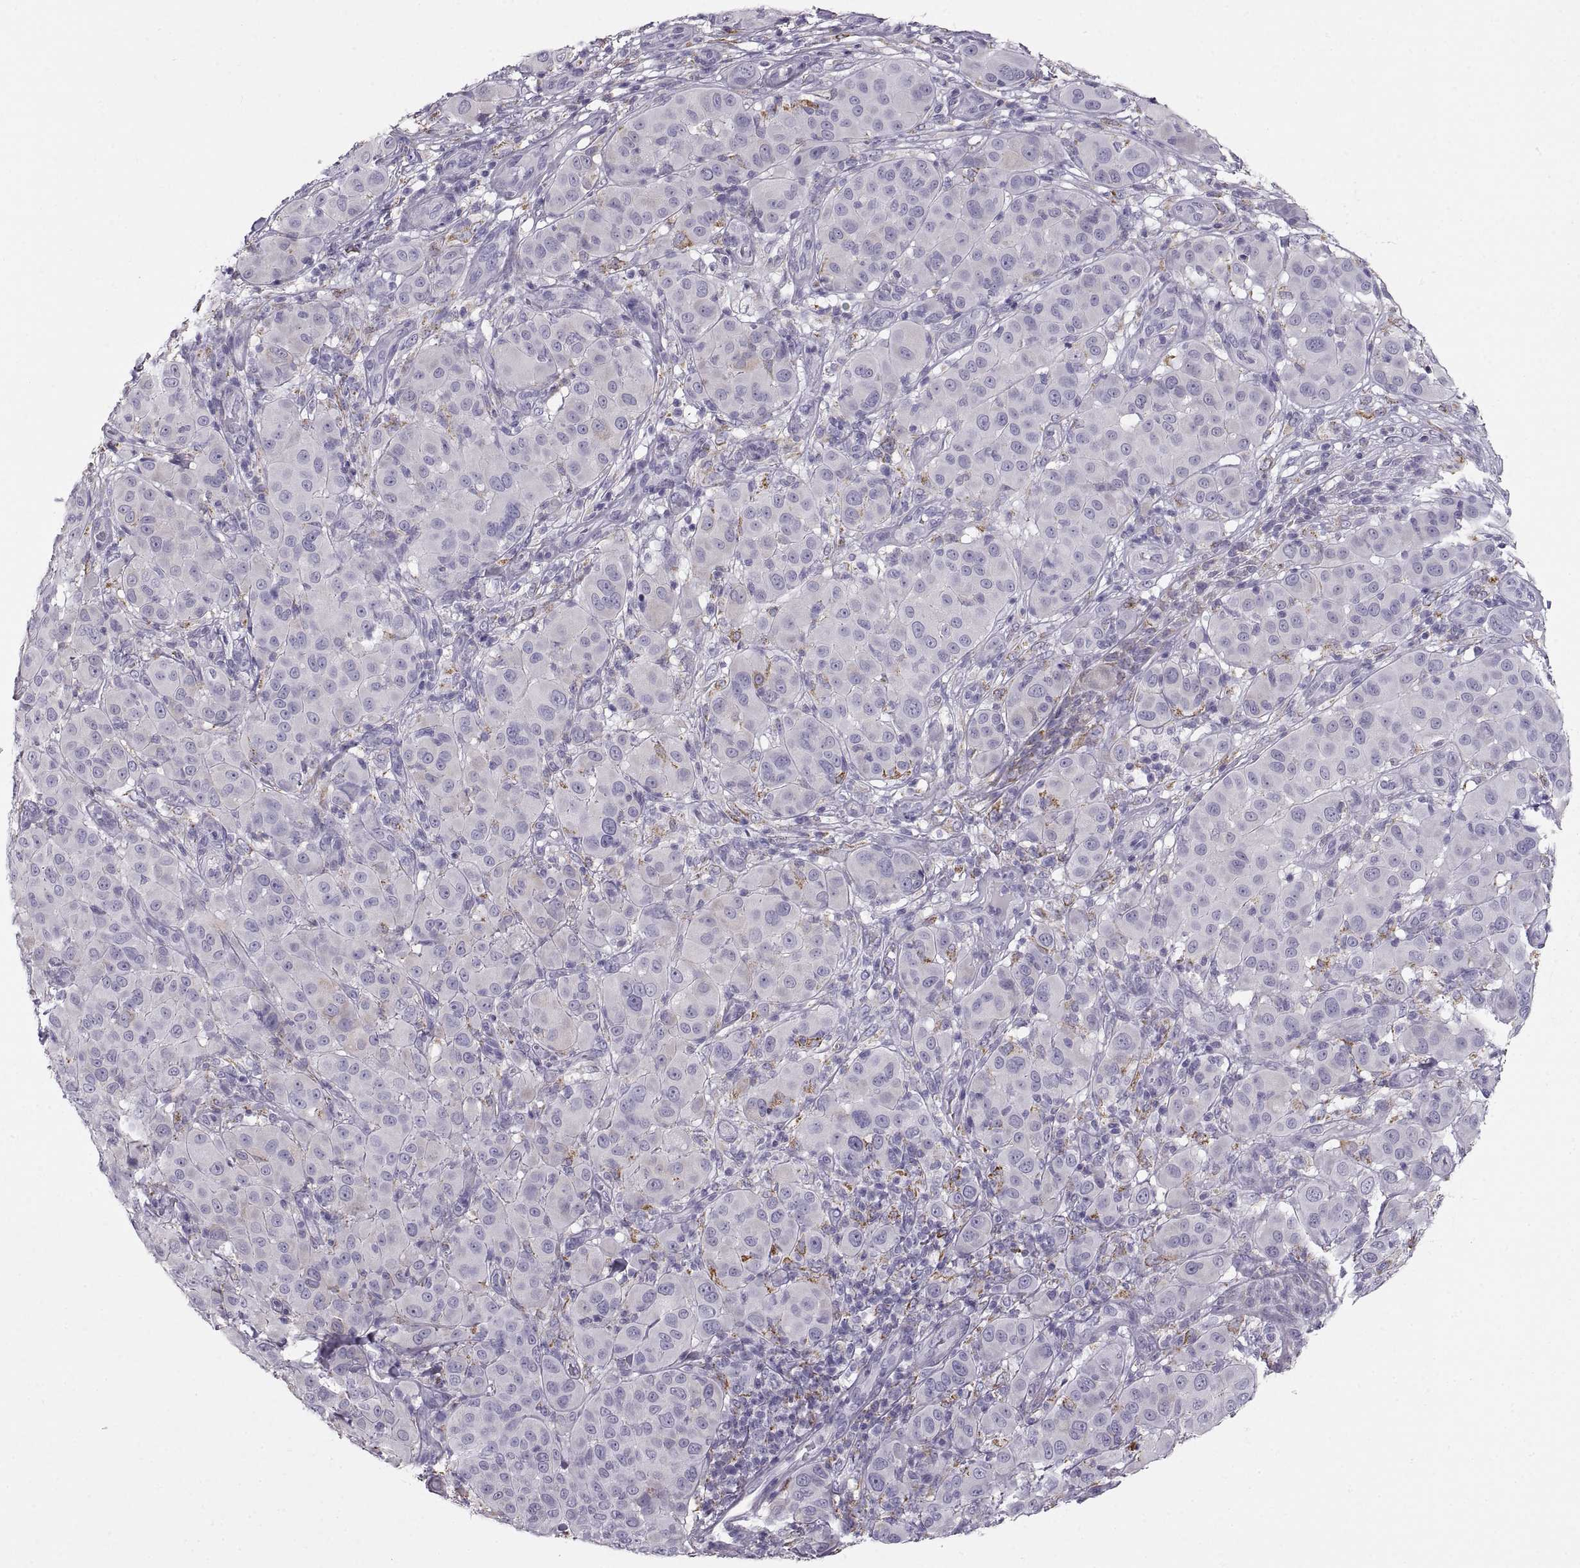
{"staining": {"intensity": "negative", "quantity": "none", "location": "none"}, "tissue": "melanoma", "cell_type": "Tumor cells", "image_type": "cancer", "snomed": [{"axis": "morphology", "description": "Malignant melanoma, NOS"}, {"axis": "topography", "description": "Skin"}], "caption": "Tumor cells show no significant staining in melanoma.", "gene": "COL9A3", "patient": {"sex": "female", "age": 87}}